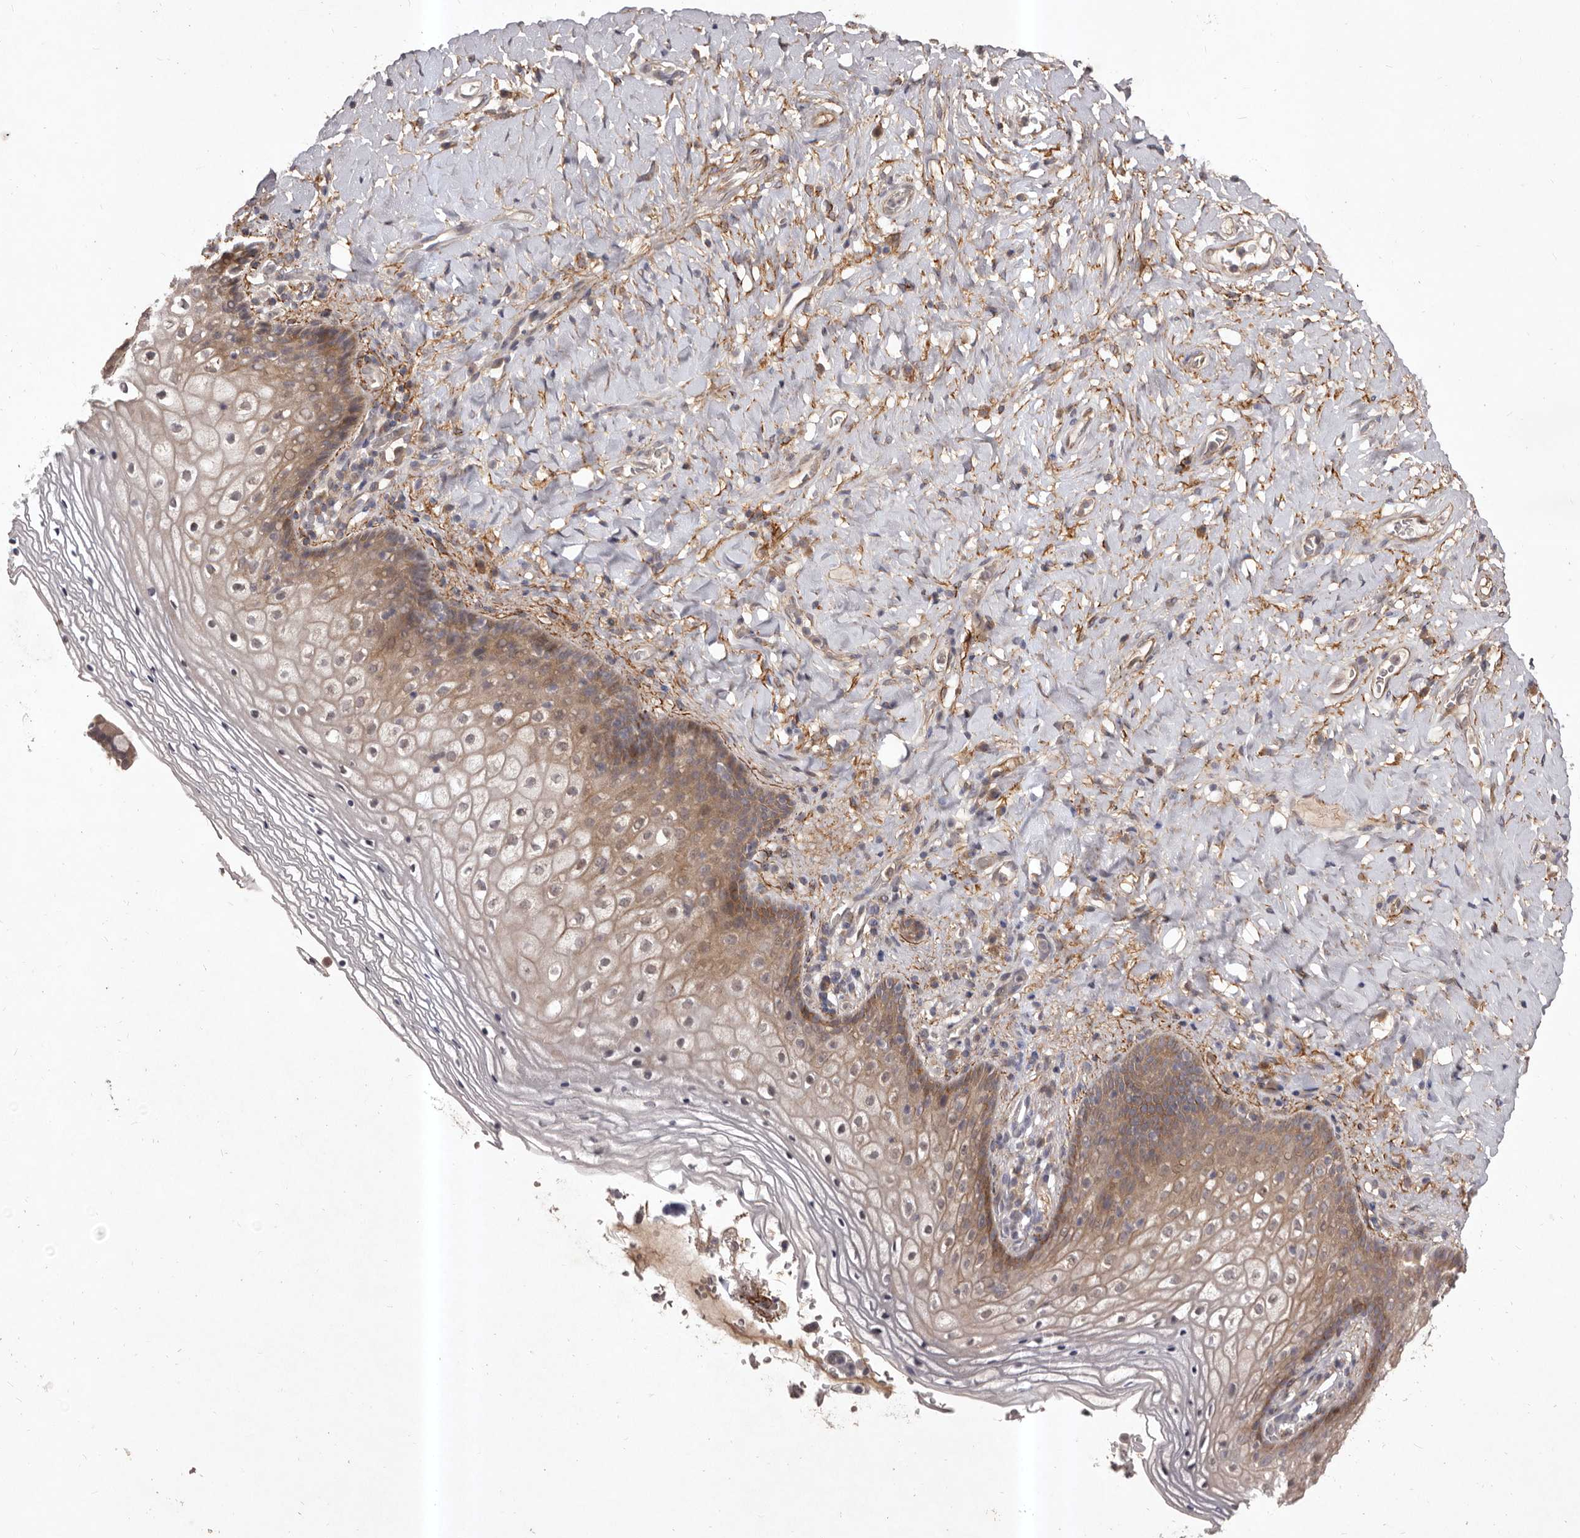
{"staining": {"intensity": "moderate", "quantity": "<25%", "location": "cytoplasmic/membranous"}, "tissue": "vagina", "cell_type": "Squamous epithelial cells", "image_type": "normal", "snomed": [{"axis": "morphology", "description": "Normal tissue, NOS"}, {"axis": "topography", "description": "Vagina"}], "caption": "Immunohistochemistry (IHC) of unremarkable human vagina reveals low levels of moderate cytoplasmic/membranous positivity in about <25% of squamous epithelial cells. The staining was performed using DAB, with brown indicating positive protein expression. Nuclei are stained blue with hematoxylin.", "gene": "HBS1L", "patient": {"sex": "female", "age": 60}}